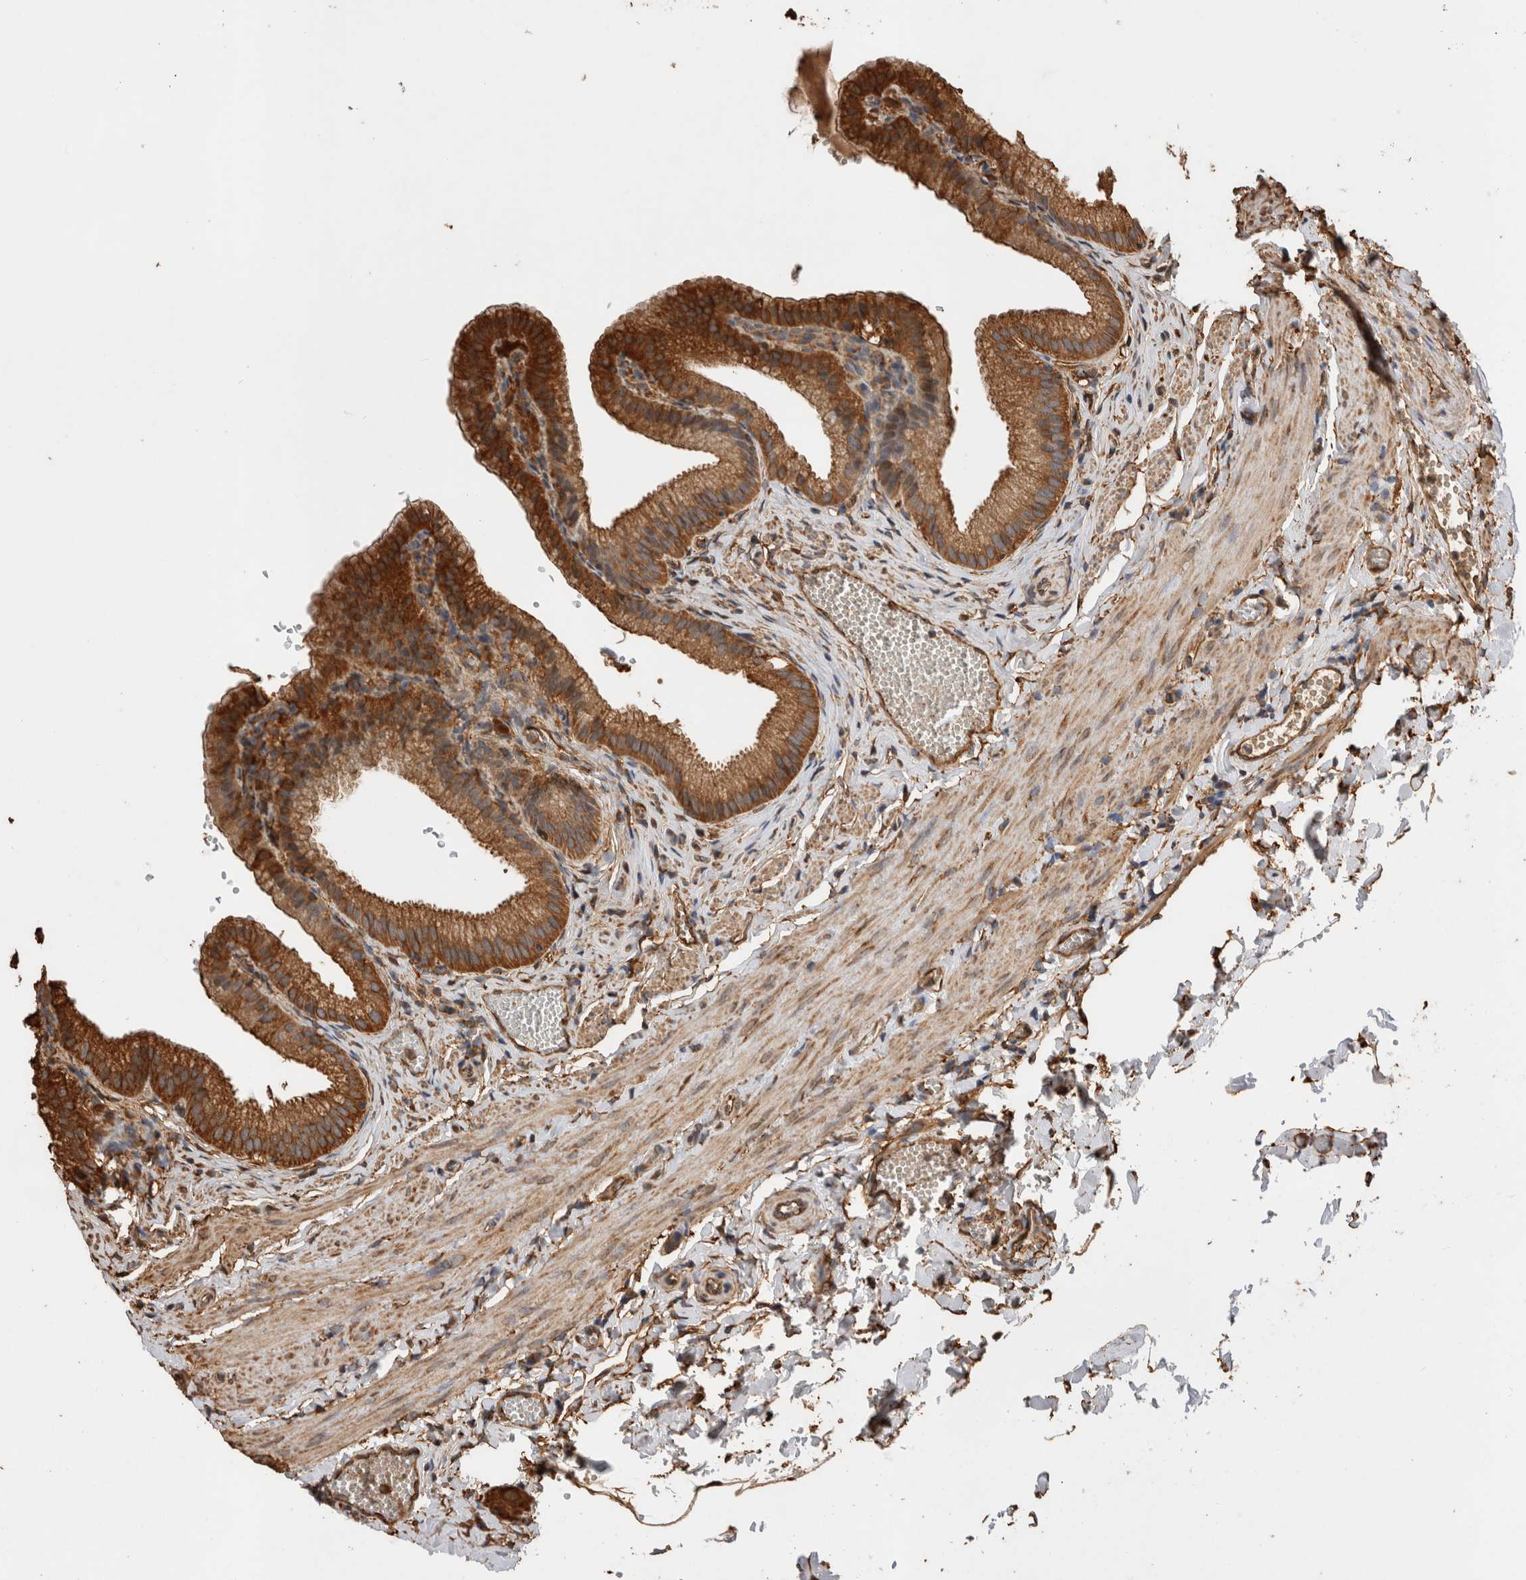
{"staining": {"intensity": "strong", "quantity": ">75%", "location": "cytoplasmic/membranous"}, "tissue": "gallbladder", "cell_type": "Glandular cells", "image_type": "normal", "snomed": [{"axis": "morphology", "description": "Normal tissue, NOS"}, {"axis": "topography", "description": "Gallbladder"}], "caption": "Human gallbladder stained with a brown dye demonstrates strong cytoplasmic/membranous positive positivity in about >75% of glandular cells.", "gene": "ZNF397", "patient": {"sex": "male", "age": 38}}